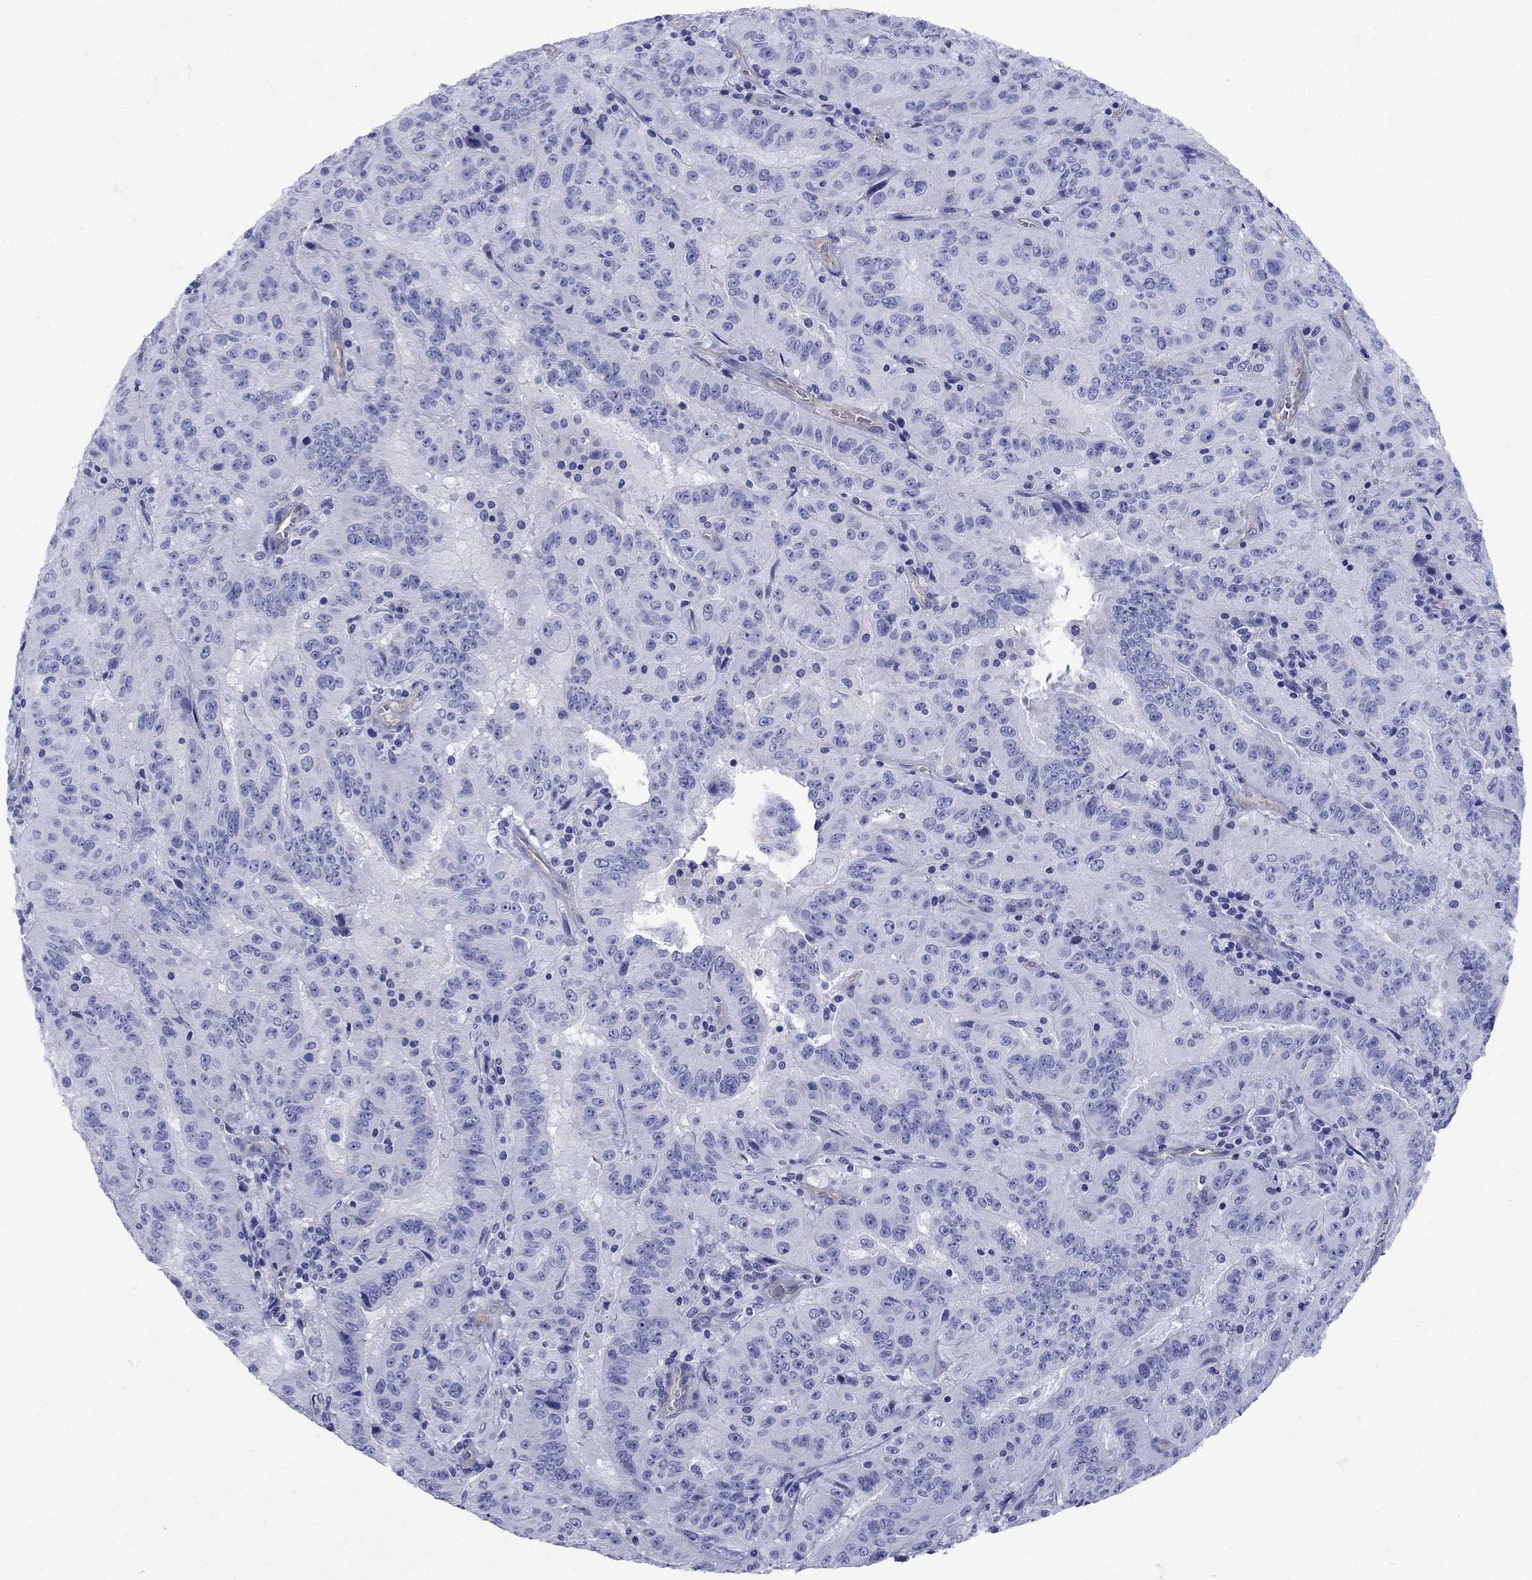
{"staining": {"intensity": "negative", "quantity": "none", "location": "none"}, "tissue": "pancreatic cancer", "cell_type": "Tumor cells", "image_type": "cancer", "snomed": [{"axis": "morphology", "description": "Adenocarcinoma, NOS"}, {"axis": "topography", "description": "Pancreas"}], "caption": "Tumor cells show no significant staining in adenocarcinoma (pancreatic).", "gene": "SMCP", "patient": {"sex": "male", "age": 63}}